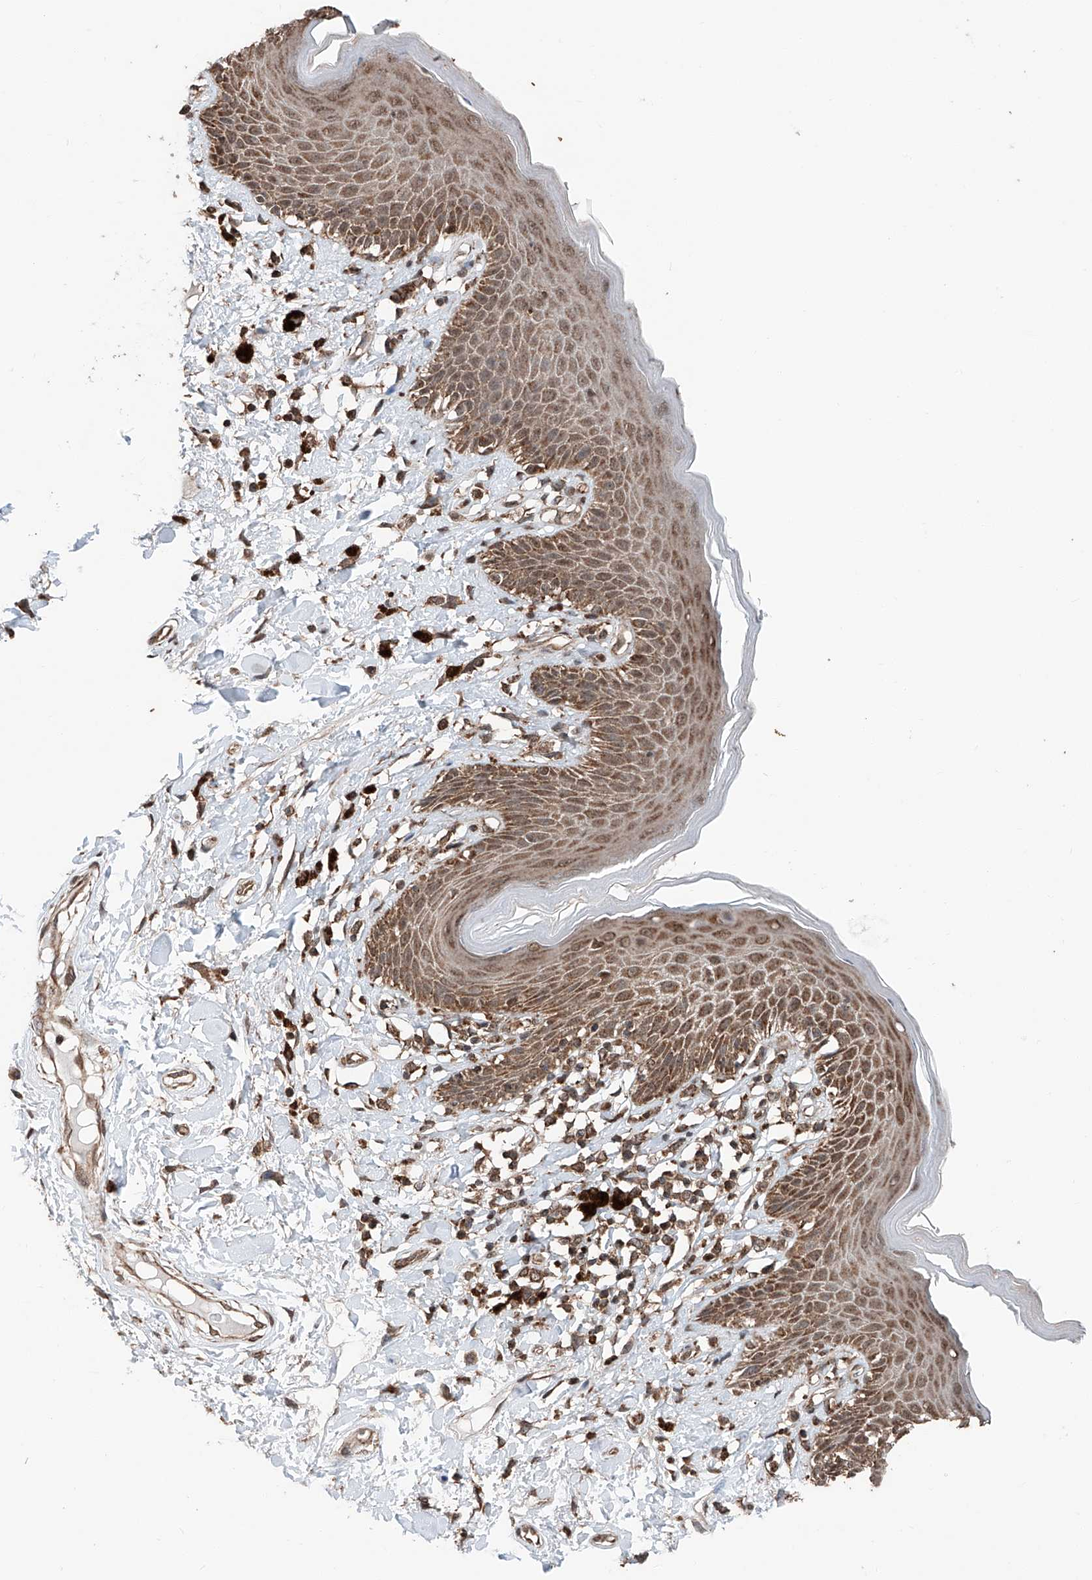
{"staining": {"intensity": "moderate", "quantity": ">75%", "location": "cytoplasmic/membranous"}, "tissue": "skin", "cell_type": "Epidermal cells", "image_type": "normal", "snomed": [{"axis": "morphology", "description": "Normal tissue, NOS"}, {"axis": "topography", "description": "Anal"}], "caption": "Moderate cytoplasmic/membranous protein positivity is seen in approximately >75% of epidermal cells in skin.", "gene": "ZNF445", "patient": {"sex": "female", "age": 78}}